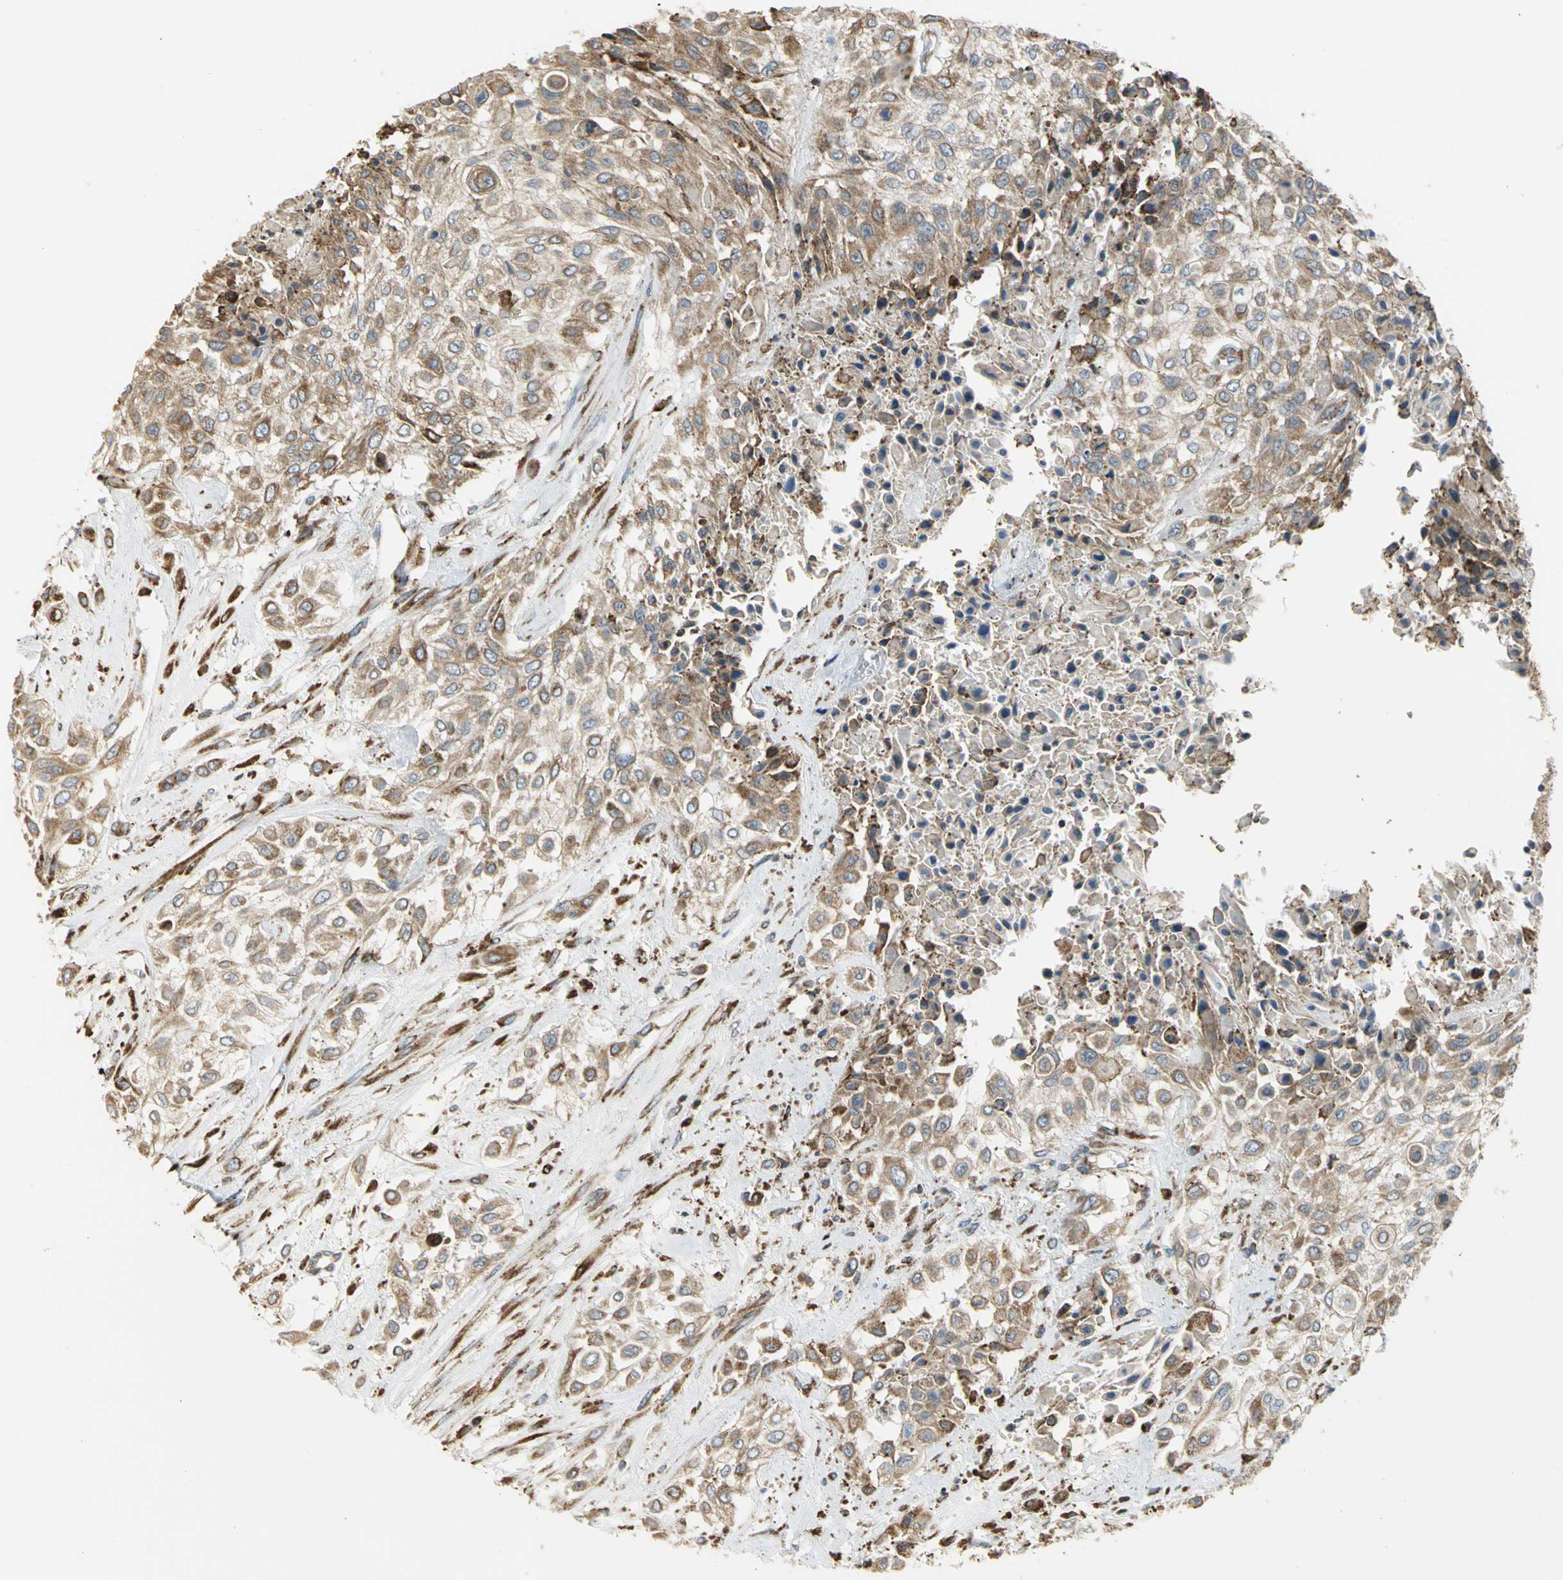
{"staining": {"intensity": "moderate", "quantity": ">75%", "location": "cytoplasmic/membranous"}, "tissue": "urothelial cancer", "cell_type": "Tumor cells", "image_type": "cancer", "snomed": [{"axis": "morphology", "description": "Urothelial carcinoma, High grade"}, {"axis": "topography", "description": "Urinary bladder"}], "caption": "Immunohistochemistry (IHC) photomicrograph of neoplastic tissue: human urothelial cancer stained using immunohistochemistry exhibits medium levels of moderate protein expression localized specifically in the cytoplasmic/membranous of tumor cells, appearing as a cytoplasmic/membranous brown color.", "gene": "SDF2L1", "patient": {"sex": "male", "age": 57}}